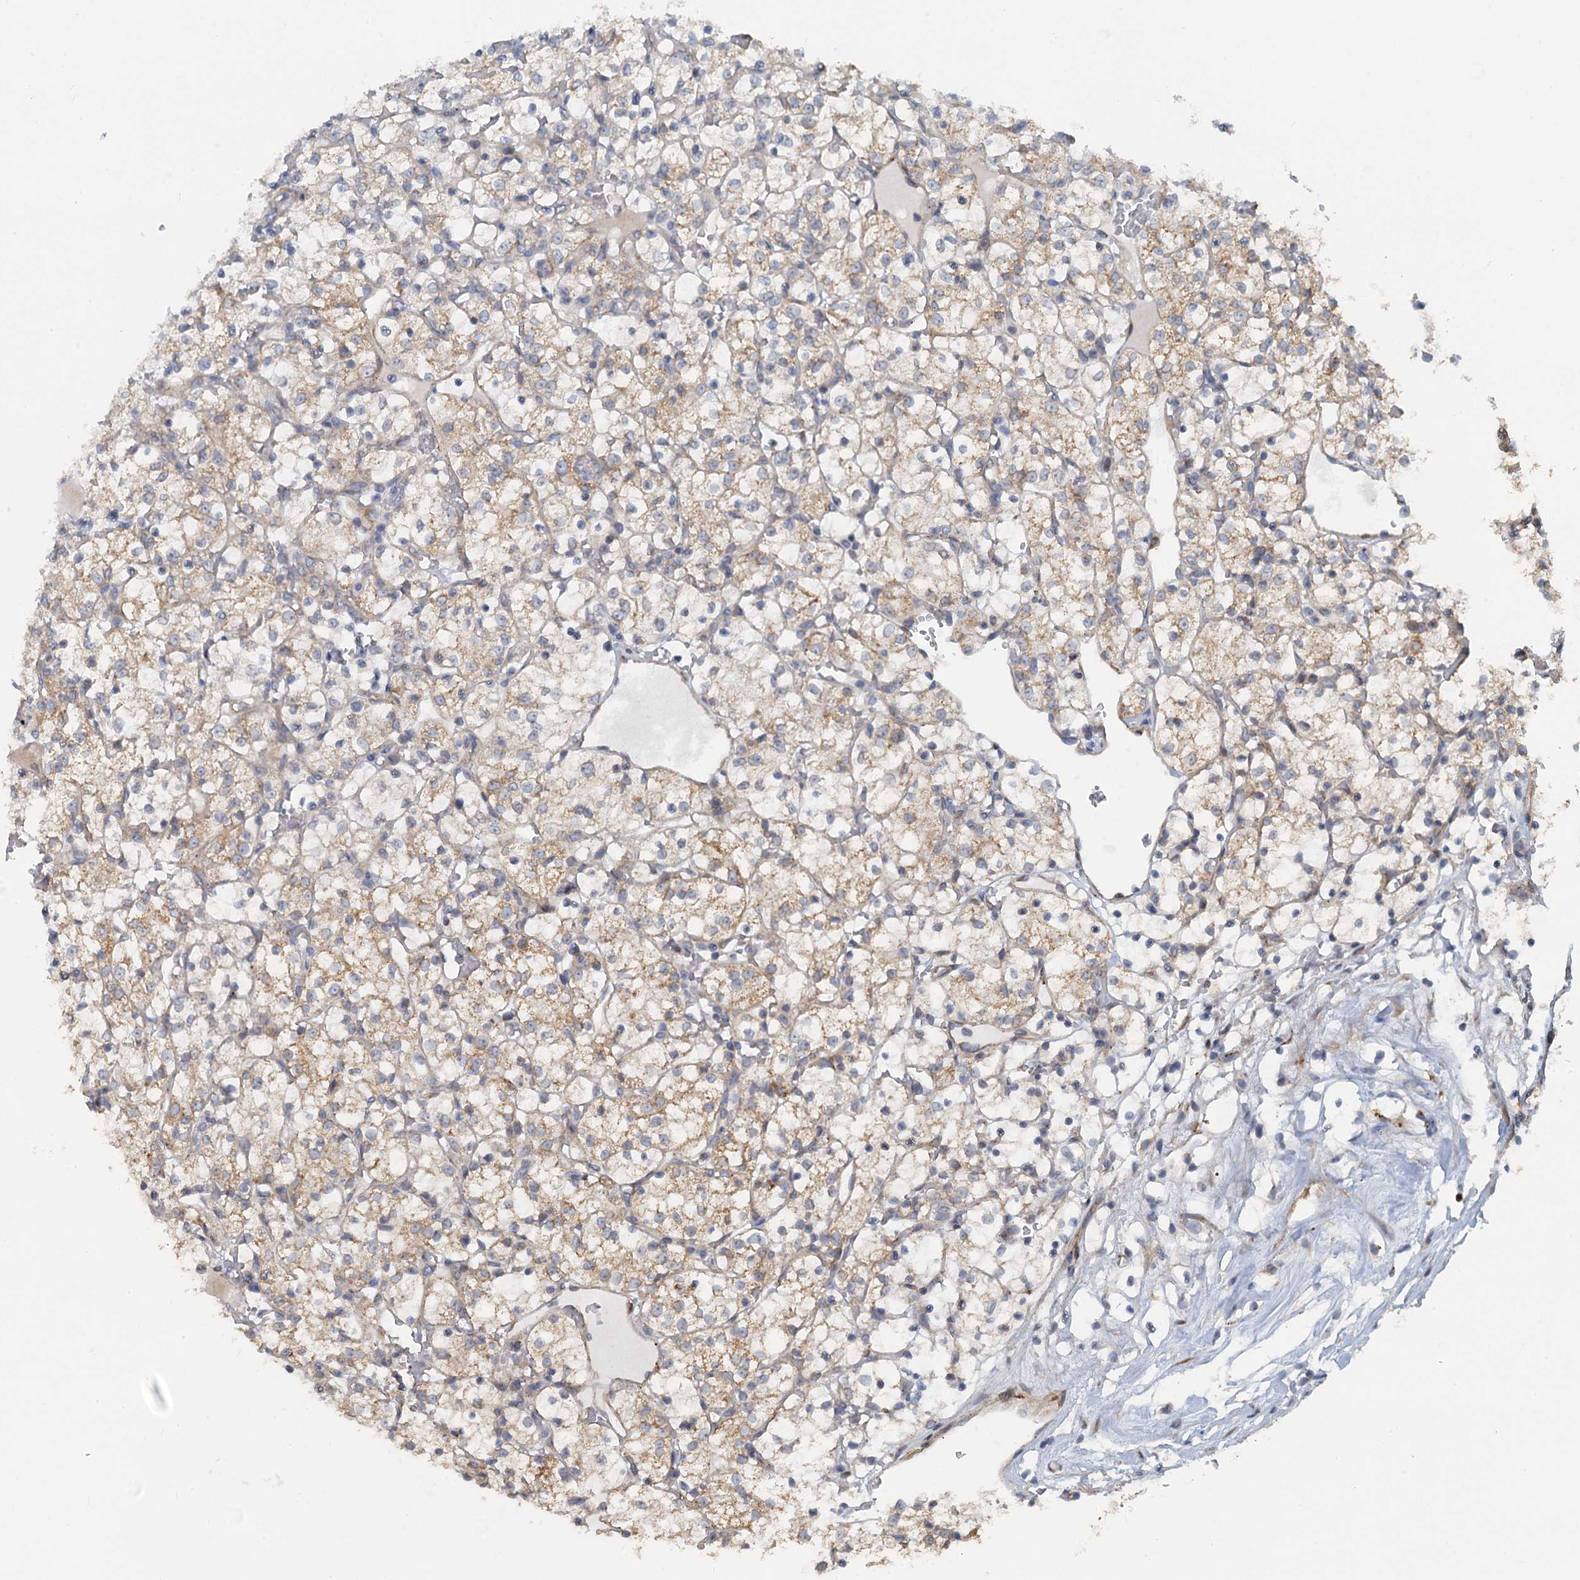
{"staining": {"intensity": "weak", "quantity": ">75%", "location": "cytoplasmic/membranous"}, "tissue": "renal cancer", "cell_type": "Tumor cells", "image_type": "cancer", "snomed": [{"axis": "morphology", "description": "Adenocarcinoma, NOS"}, {"axis": "topography", "description": "Kidney"}], "caption": "Renal adenocarcinoma was stained to show a protein in brown. There is low levels of weak cytoplasmic/membranous positivity in about >75% of tumor cells. Immunohistochemistry stains the protein of interest in brown and the nuclei are stained blue.", "gene": "POGLUT3", "patient": {"sex": "female", "age": 69}}